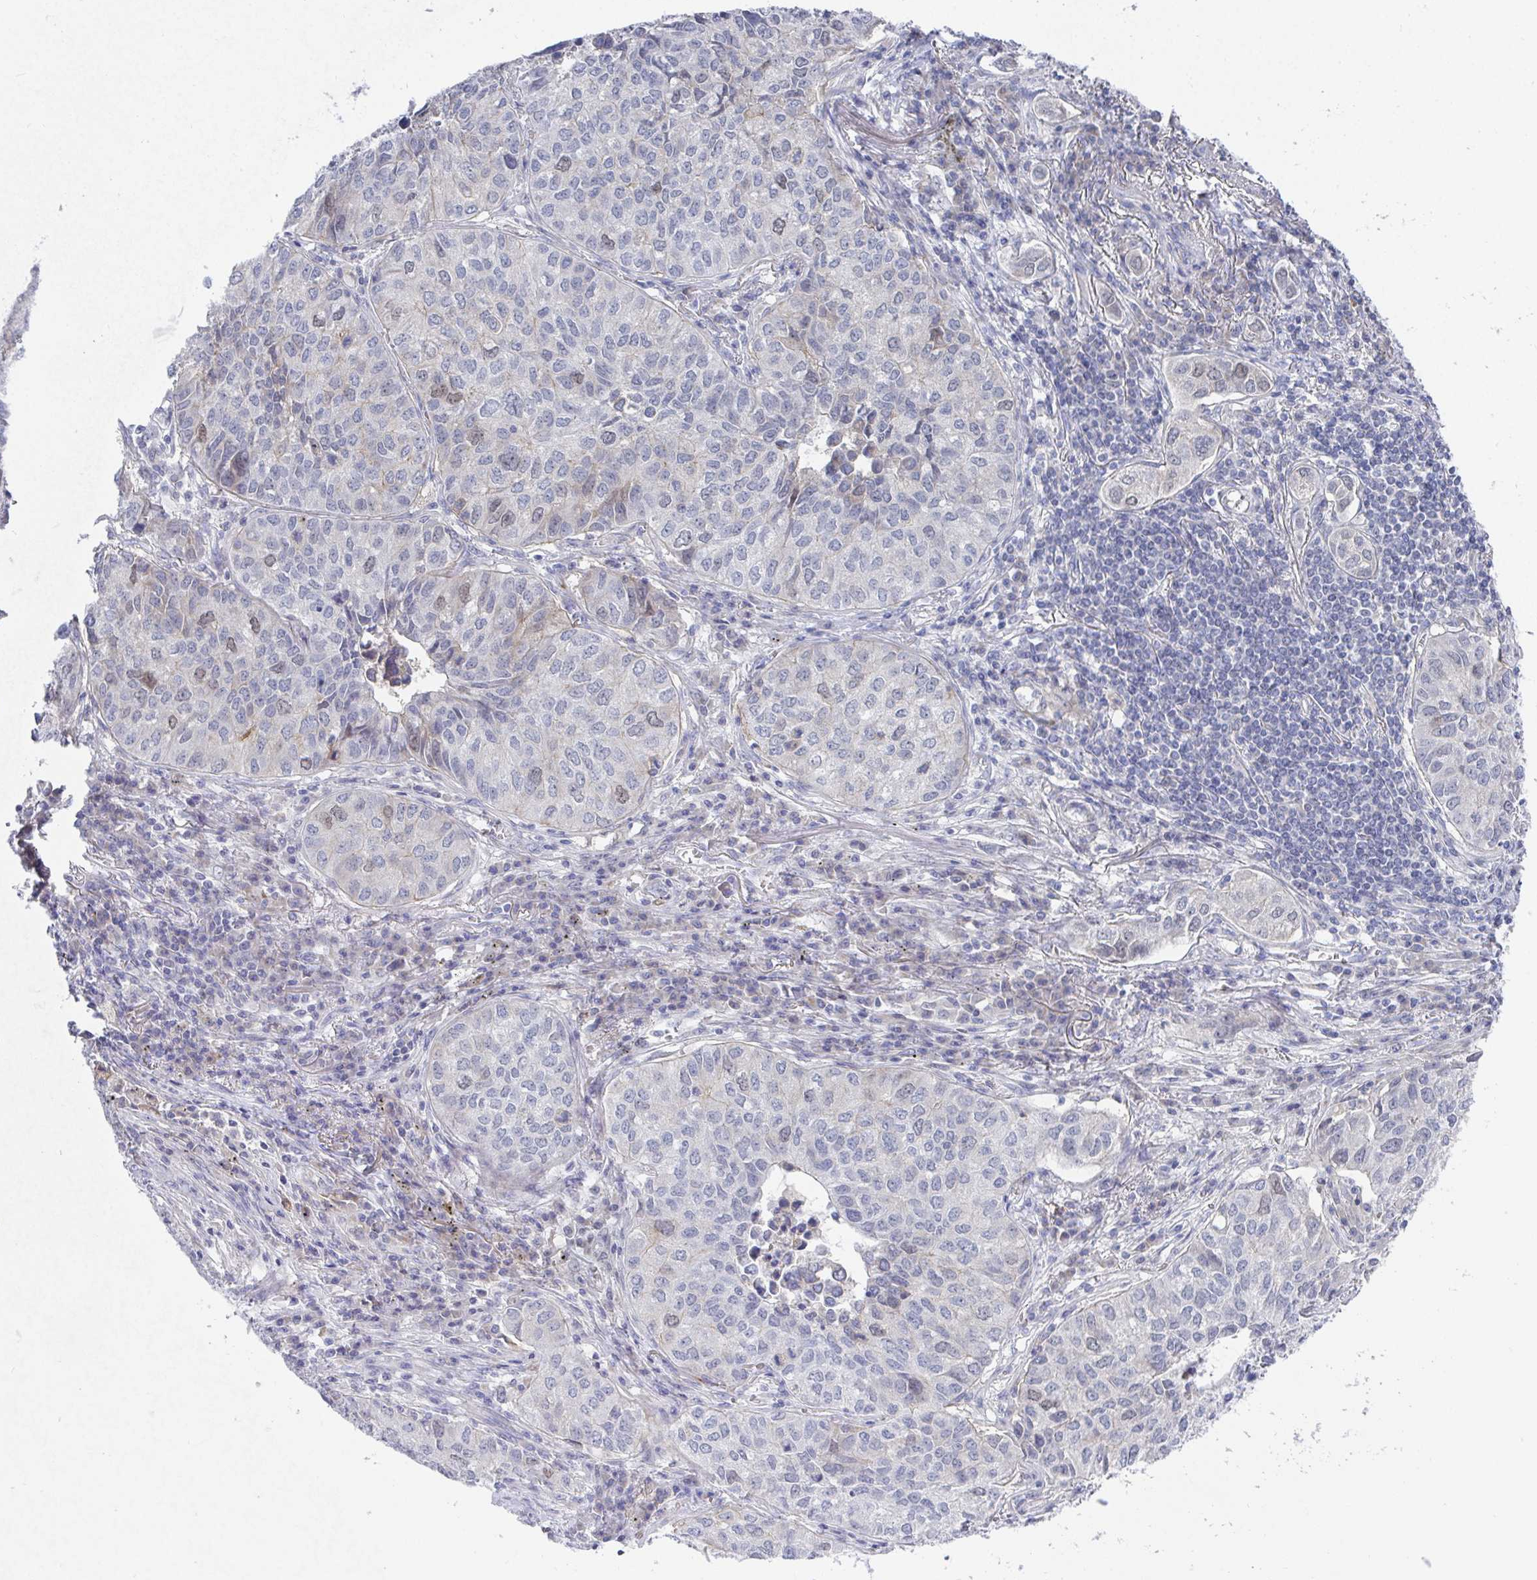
{"staining": {"intensity": "moderate", "quantity": "<25%", "location": "nuclear"}, "tissue": "lung cancer", "cell_type": "Tumor cells", "image_type": "cancer", "snomed": [{"axis": "morphology", "description": "Adenocarcinoma, NOS"}, {"axis": "topography", "description": "Lung"}], "caption": "Lung cancer was stained to show a protein in brown. There is low levels of moderate nuclear positivity in about <25% of tumor cells. The staining was performed using DAB (3,3'-diaminobenzidine) to visualize the protein expression in brown, while the nuclei were stained in blue with hematoxylin (Magnification: 20x).", "gene": "ATP5F1C", "patient": {"sex": "female", "age": 50}}